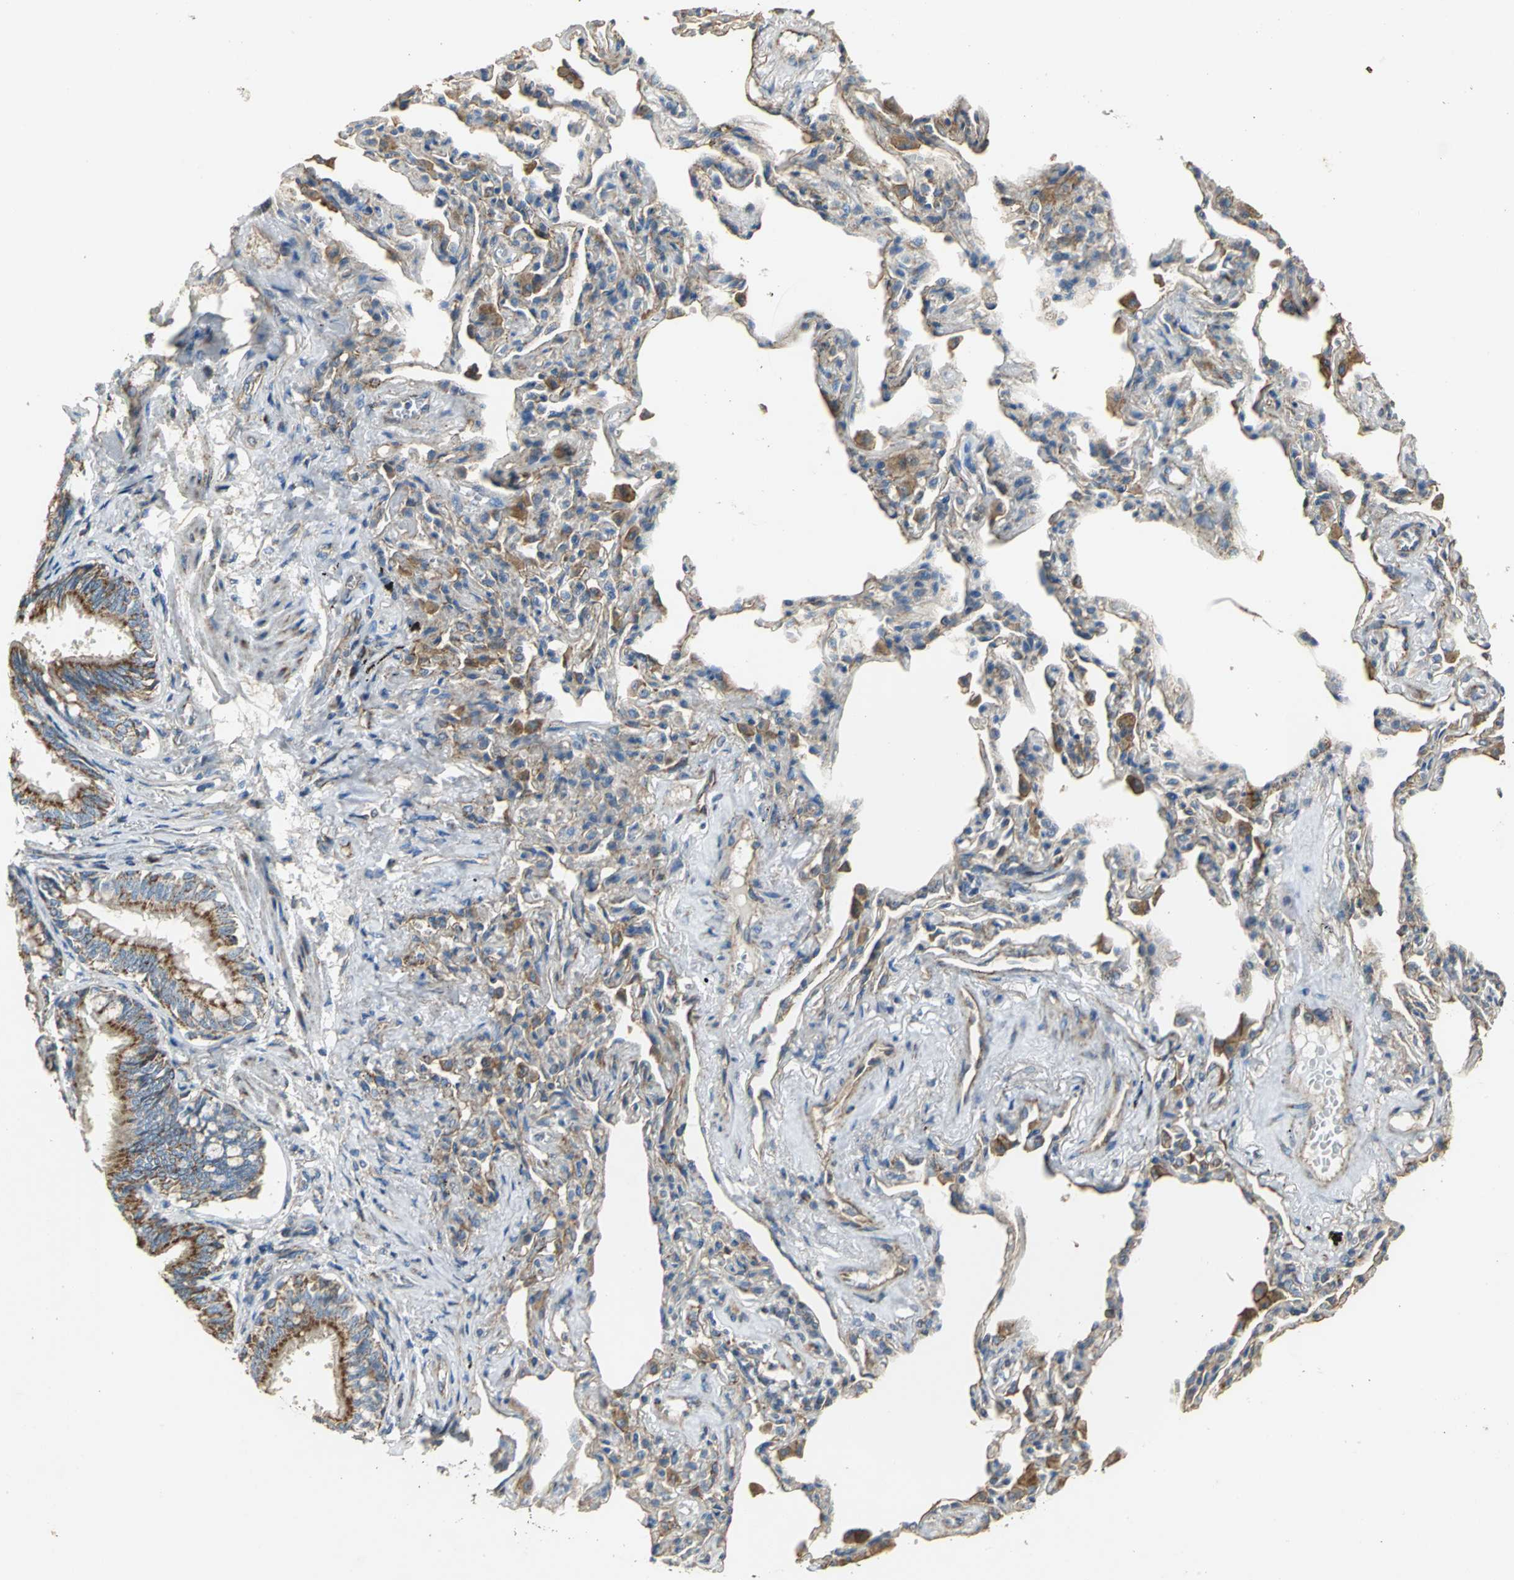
{"staining": {"intensity": "moderate", "quantity": ">75%", "location": "cytoplasmic/membranous"}, "tissue": "bronchus", "cell_type": "Respiratory epithelial cells", "image_type": "normal", "snomed": [{"axis": "morphology", "description": "Normal tissue, NOS"}, {"axis": "topography", "description": "Lung"}], "caption": "Respiratory epithelial cells display medium levels of moderate cytoplasmic/membranous staining in about >75% of cells in normal bronchus. The staining was performed using DAB to visualize the protein expression in brown, while the nuclei were stained in blue with hematoxylin (Magnification: 20x).", "gene": "NDUFB5", "patient": {"sex": "male", "age": 64}}